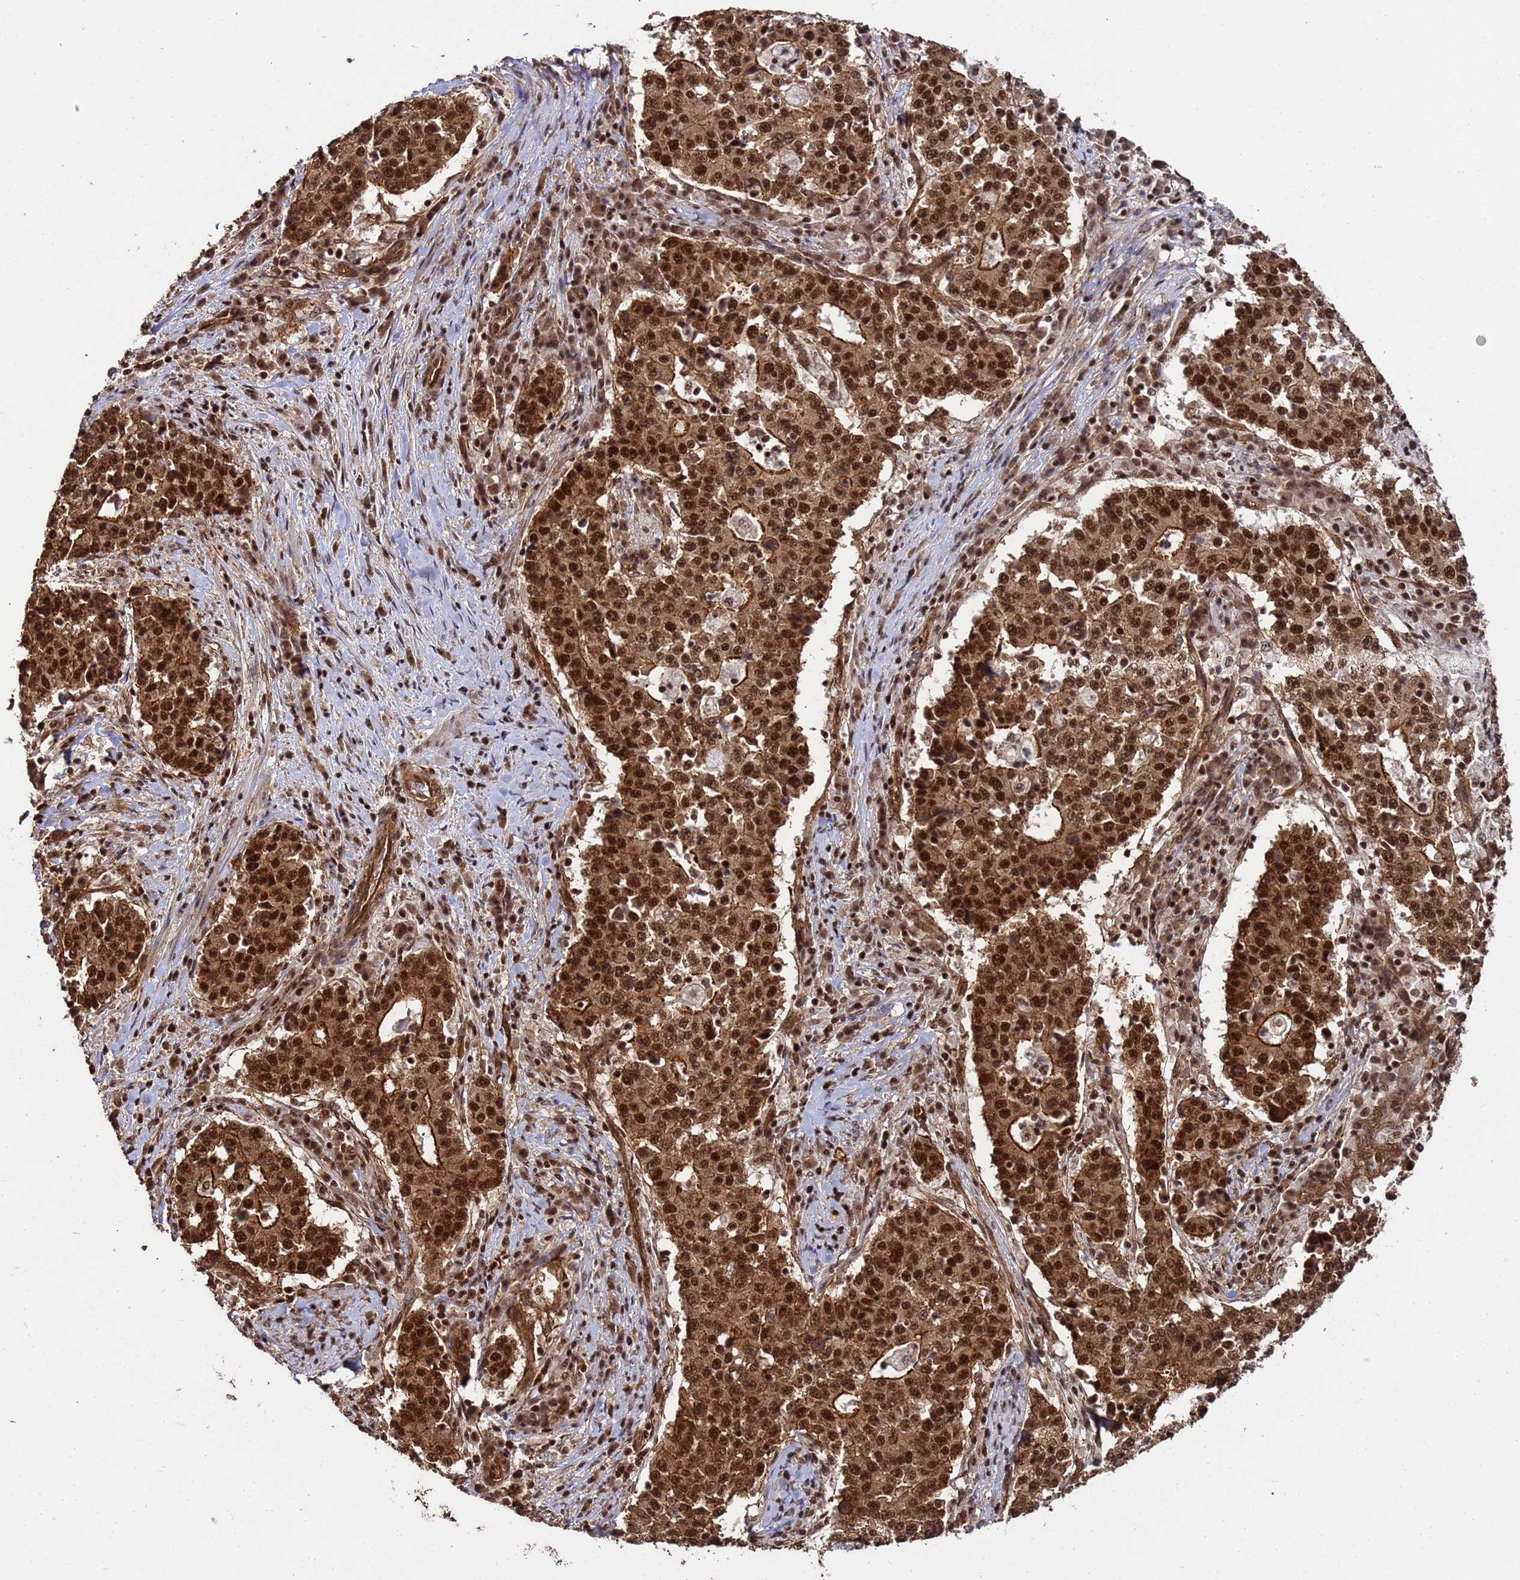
{"staining": {"intensity": "strong", "quantity": ">75%", "location": "cytoplasmic/membranous,nuclear"}, "tissue": "stomach cancer", "cell_type": "Tumor cells", "image_type": "cancer", "snomed": [{"axis": "morphology", "description": "Adenocarcinoma, NOS"}, {"axis": "topography", "description": "Stomach"}], "caption": "This is an image of IHC staining of stomach adenocarcinoma, which shows strong positivity in the cytoplasmic/membranous and nuclear of tumor cells.", "gene": "SYF2", "patient": {"sex": "male", "age": 59}}